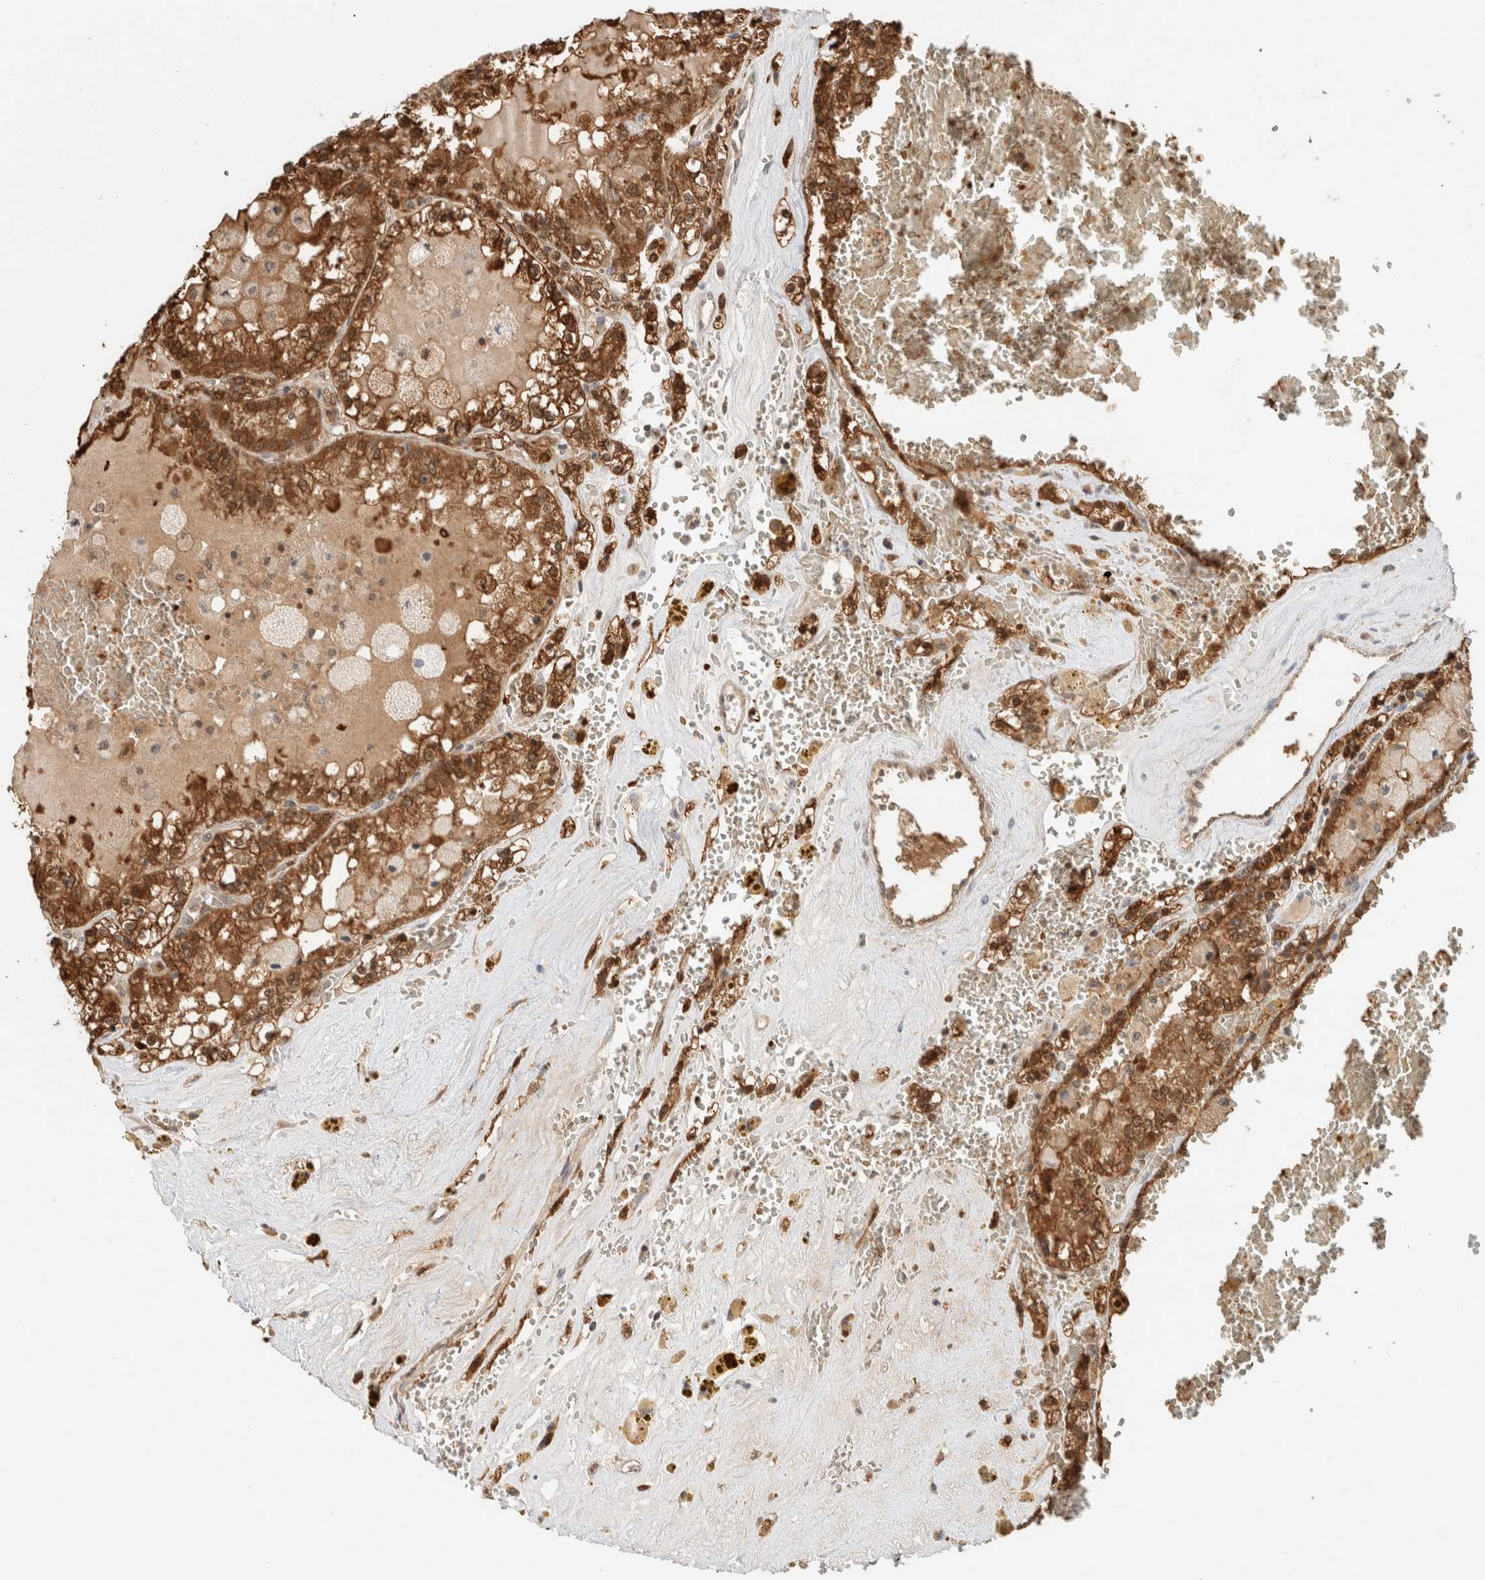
{"staining": {"intensity": "strong", "quantity": ">75%", "location": "cytoplasmic/membranous,nuclear"}, "tissue": "renal cancer", "cell_type": "Tumor cells", "image_type": "cancer", "snomed": [{"axis": "morphology", "description": "Adenocarcinoma, NOS"}, {"axis": "topography", "description": "Kidney"}], "caption": "Immunohistochemistry (IHC) micrograph of adenocarcinoma (renal) stained for a protein (brown), which exhibits high levels of strong cytoplasmic/membranous and nuclear positivity in about >75% of tumor cells.", "gene": "CA13", "patient": {"sex": "female", "age": 56}}